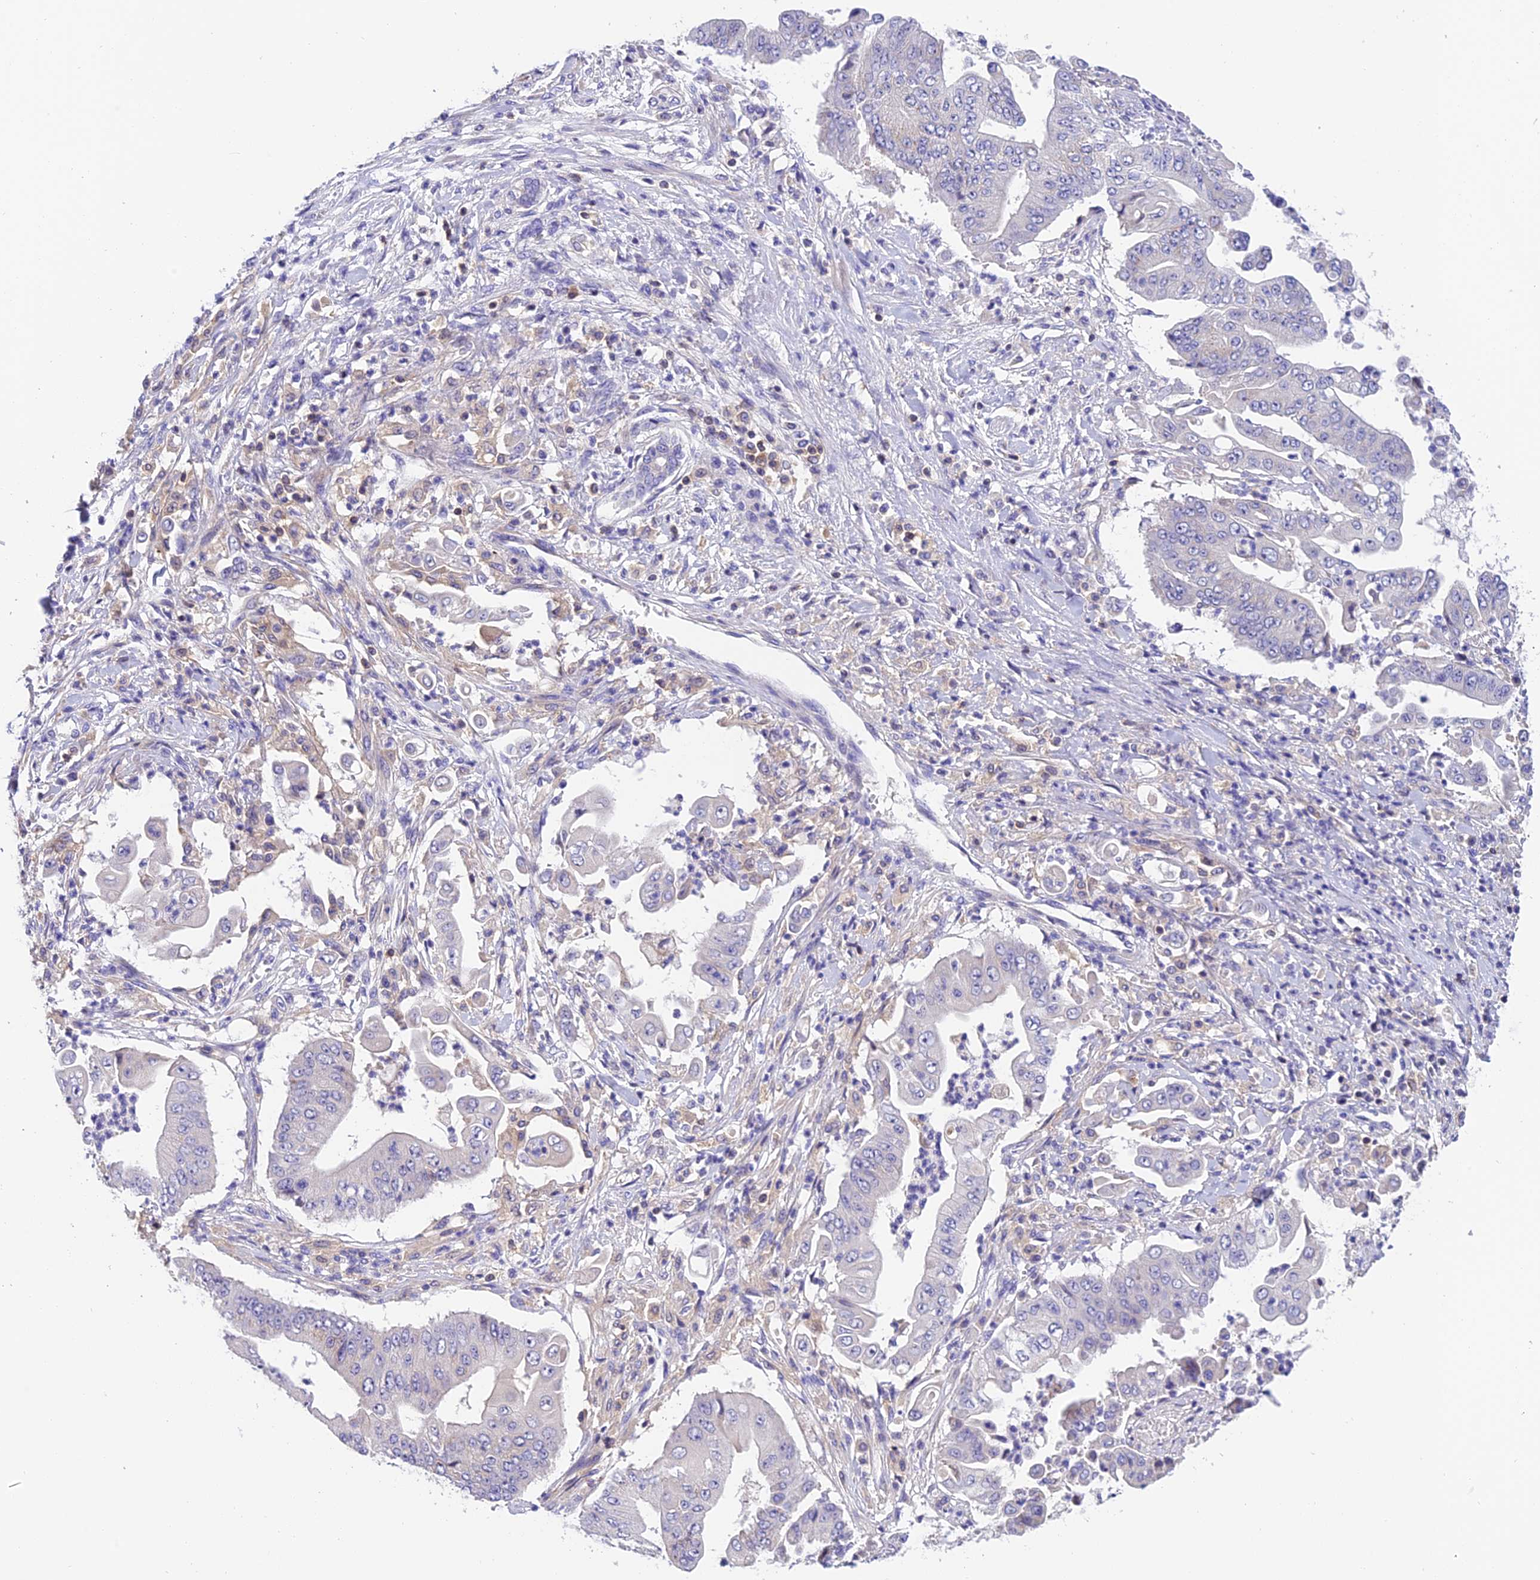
{"staining": {"intensity": "negative", "quantity": "none", "location": "none"}, "tissue": "pancreatic cancer", "cell_type": "Tumor cells", "image_type": "cancer", "snomed": [{"axis": "morphology", "description": "Adenocarcinoma, NOS"}, {"axis": "topography", "description": "Pancreas"}], "caption": "Human pancreatic cancer stained for a protein using IHC reveals no positivity in tumor cells.", "gene": "LPXN", "patient": {"sex": "female", "age": 77}}